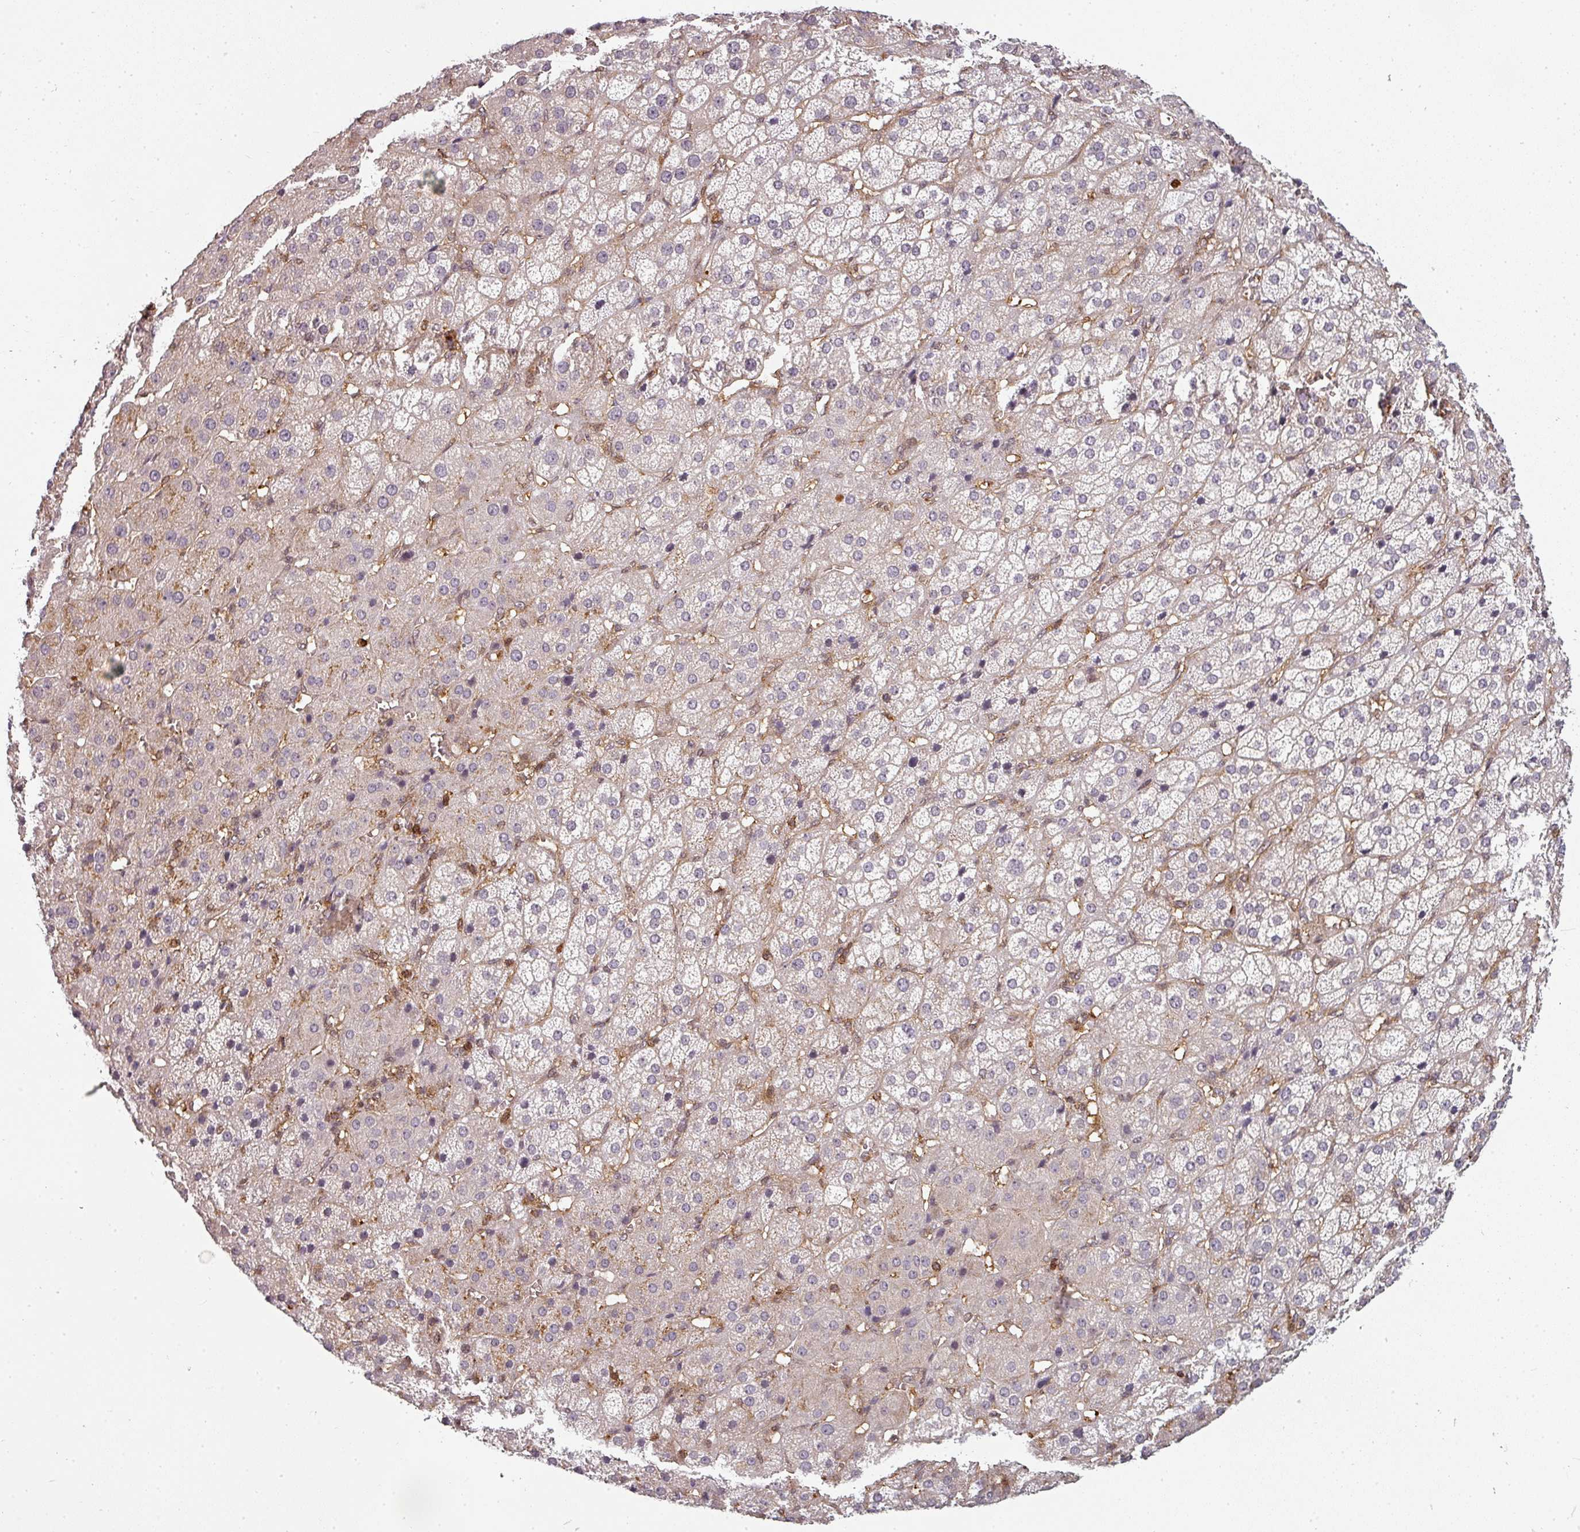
{"staining": {"intensity": "negative", "quantity": "none", "location": "none"}, "tissue": "adrenal gland", "cell_type": "Glandular cells", "image_type": "normal", "snomed": [{"axis": "morphology", "description": "Normal tissue, NOS"}, {"axis": "topography", "description": "Adrenal gland"}], "caption": "A micrograph of human adrenal gland is negative for staining in glandular cells. (Immunohistochemistry, brightfield microscopy, high magnification).", "gene": "CLIC1", "patient": {"sex": "female", "age": 57}}